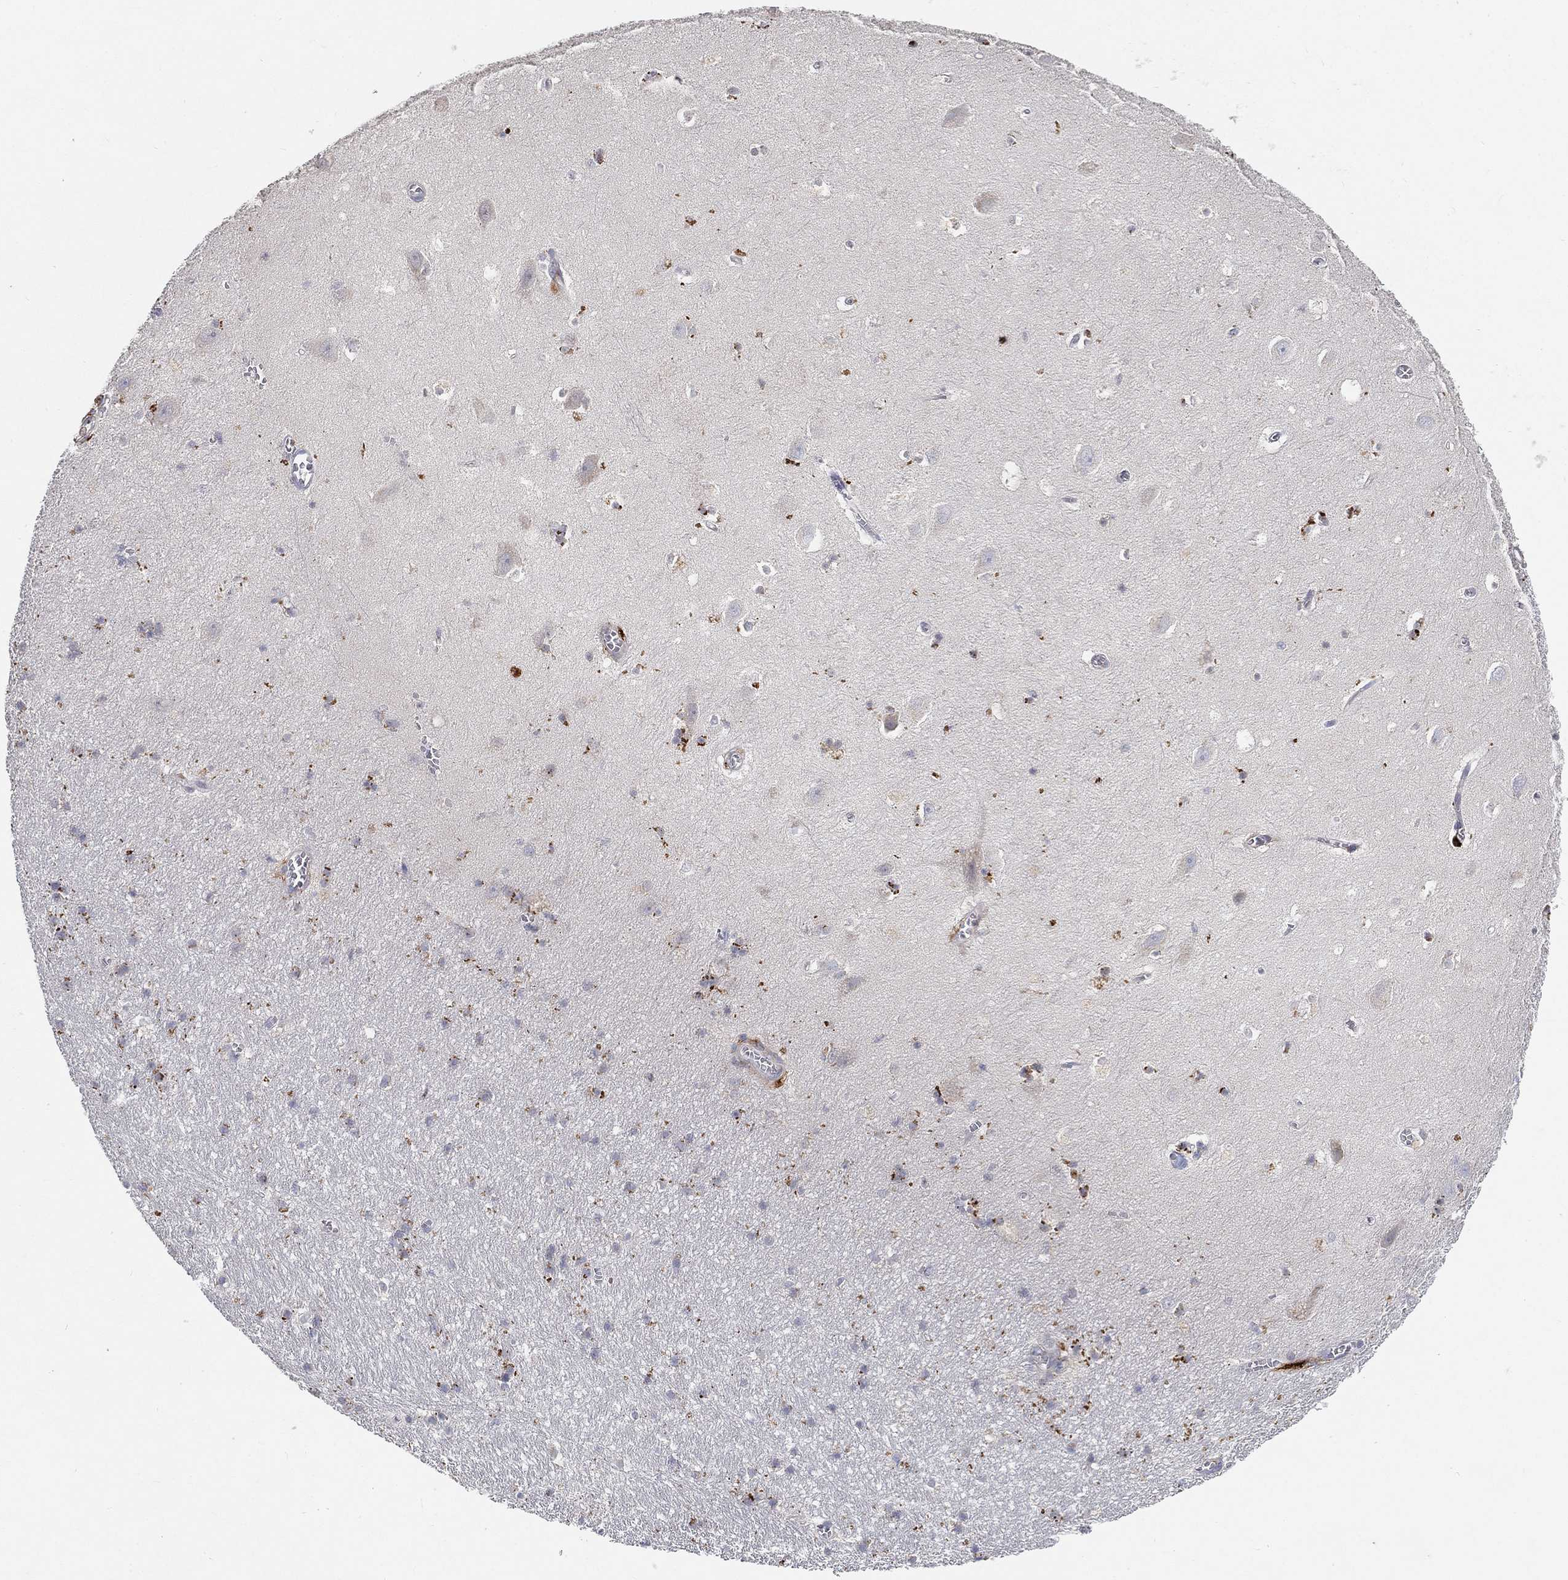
{"staining": {"intensity": "negative", "quantity": "none", "location": "none"}, "tissue": "hippocampus", "cell_type": "Glial cells", "image_type": "normal", "snomed": [{"axis": "morphology", "description": "Normal tissue, NOS"}, {"axis": "topography", "description": "Hippocampus"}], "caption": "This image is of benign hippocampus stained with immunohistochemistry (IHC) to label a protein in brown with the nuclei are counter-stained blue. There is no positivity in glial cells. Brightfield microscopy of IHC stained with DAB (brown) and hematoxylin (blue), captured at high magnification.", "gene": "CTSL", "patient": {"sex": "female", "age": 64}}